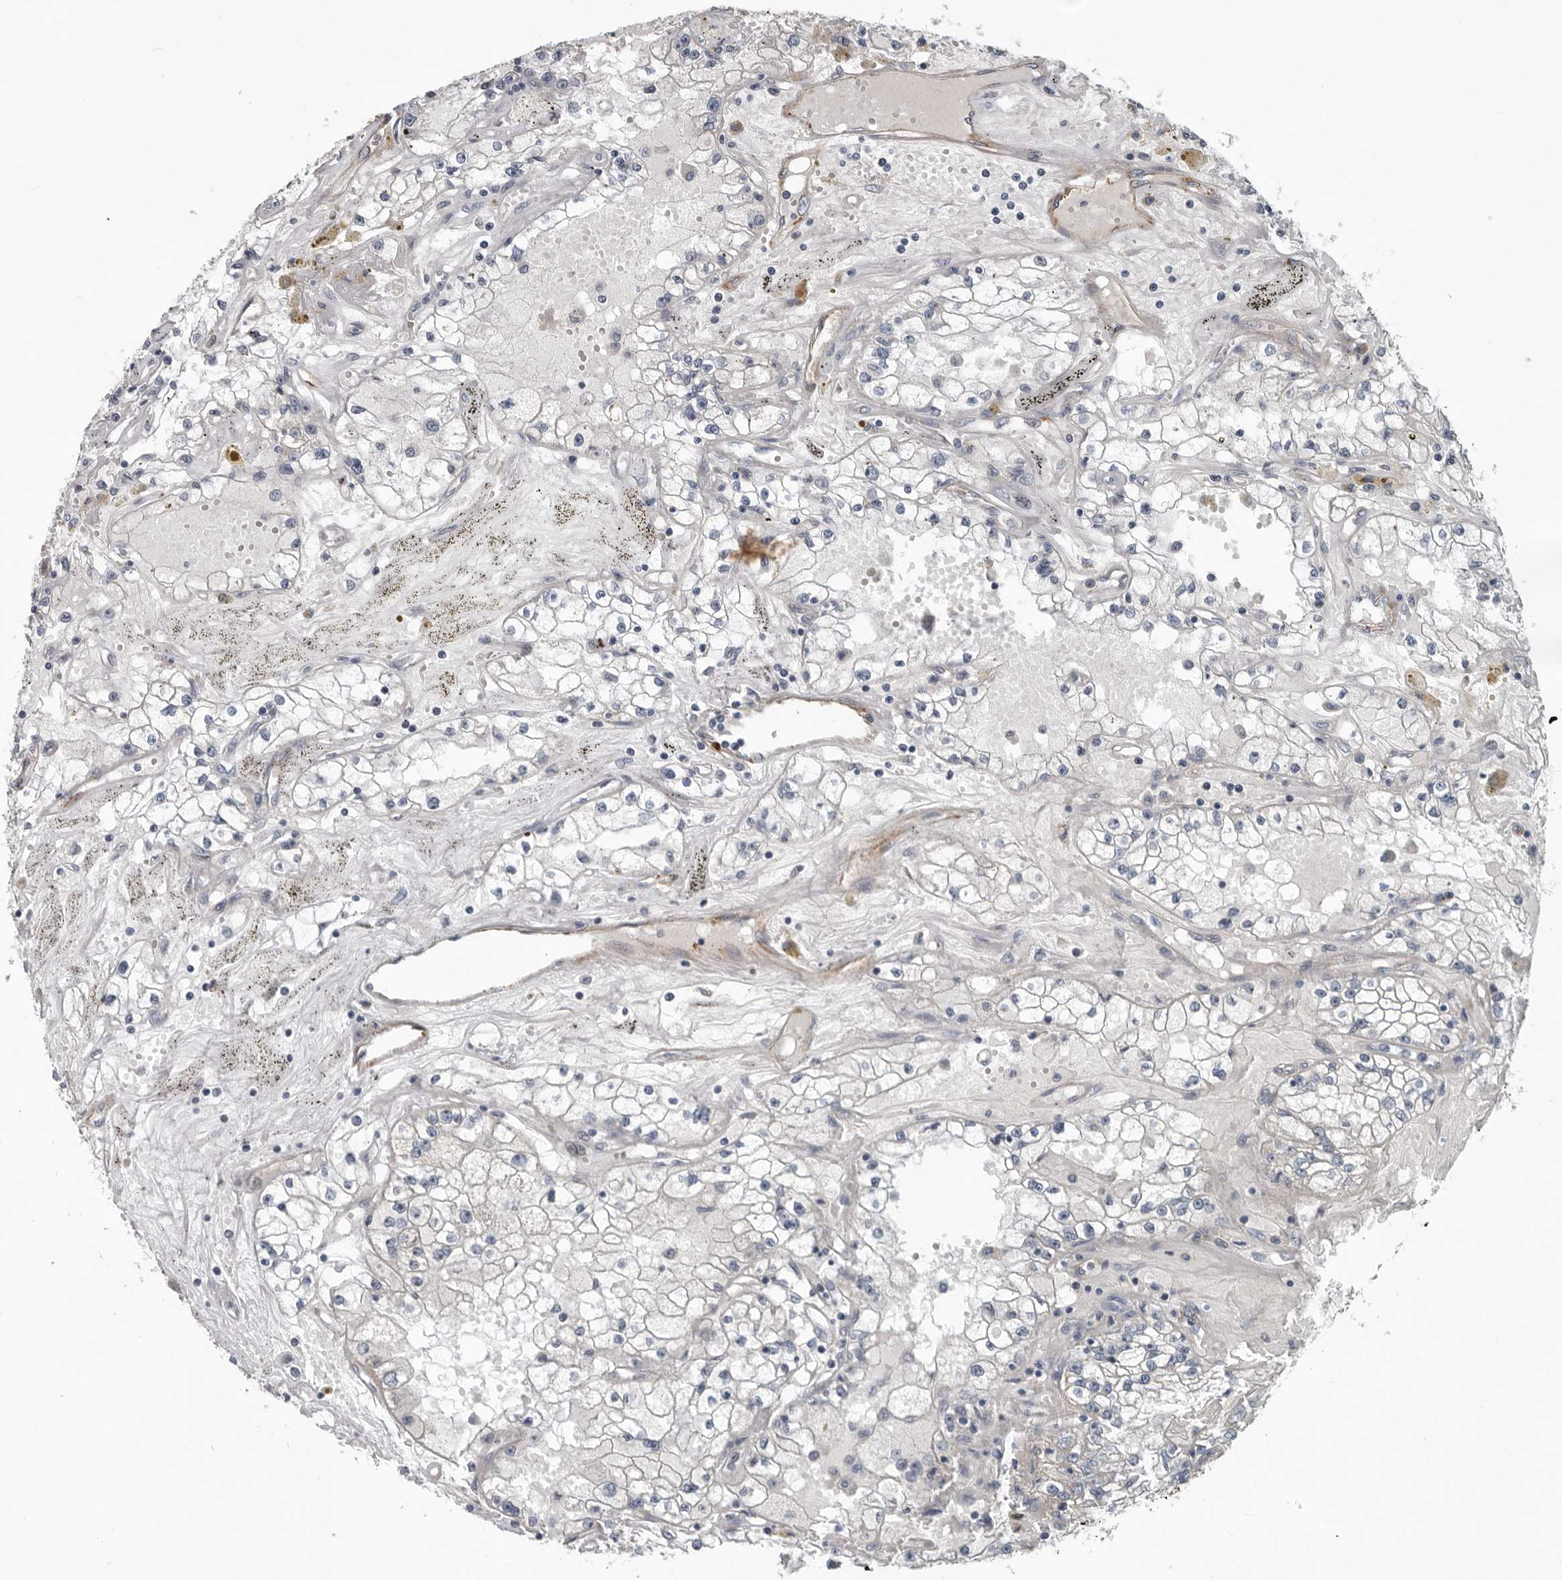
{"staining": {"intensity": "negative", "quantity": "none", "location": "none"}, "tissue": "renal cancer", "cell_type": "Tumor cells", "image_type": "cancer", "snomed": [{"axis": "morphology", "description": "Adenocarcinoma, NOS"}, {"axis": "topography", "description": "Kidney"}], "caption": "A micrograph of human adenocarcinoma (renal) is negative for staining in tumor cells.", "gene": "DPY19L4", "patient": {"sex": "male", "age": 56}}